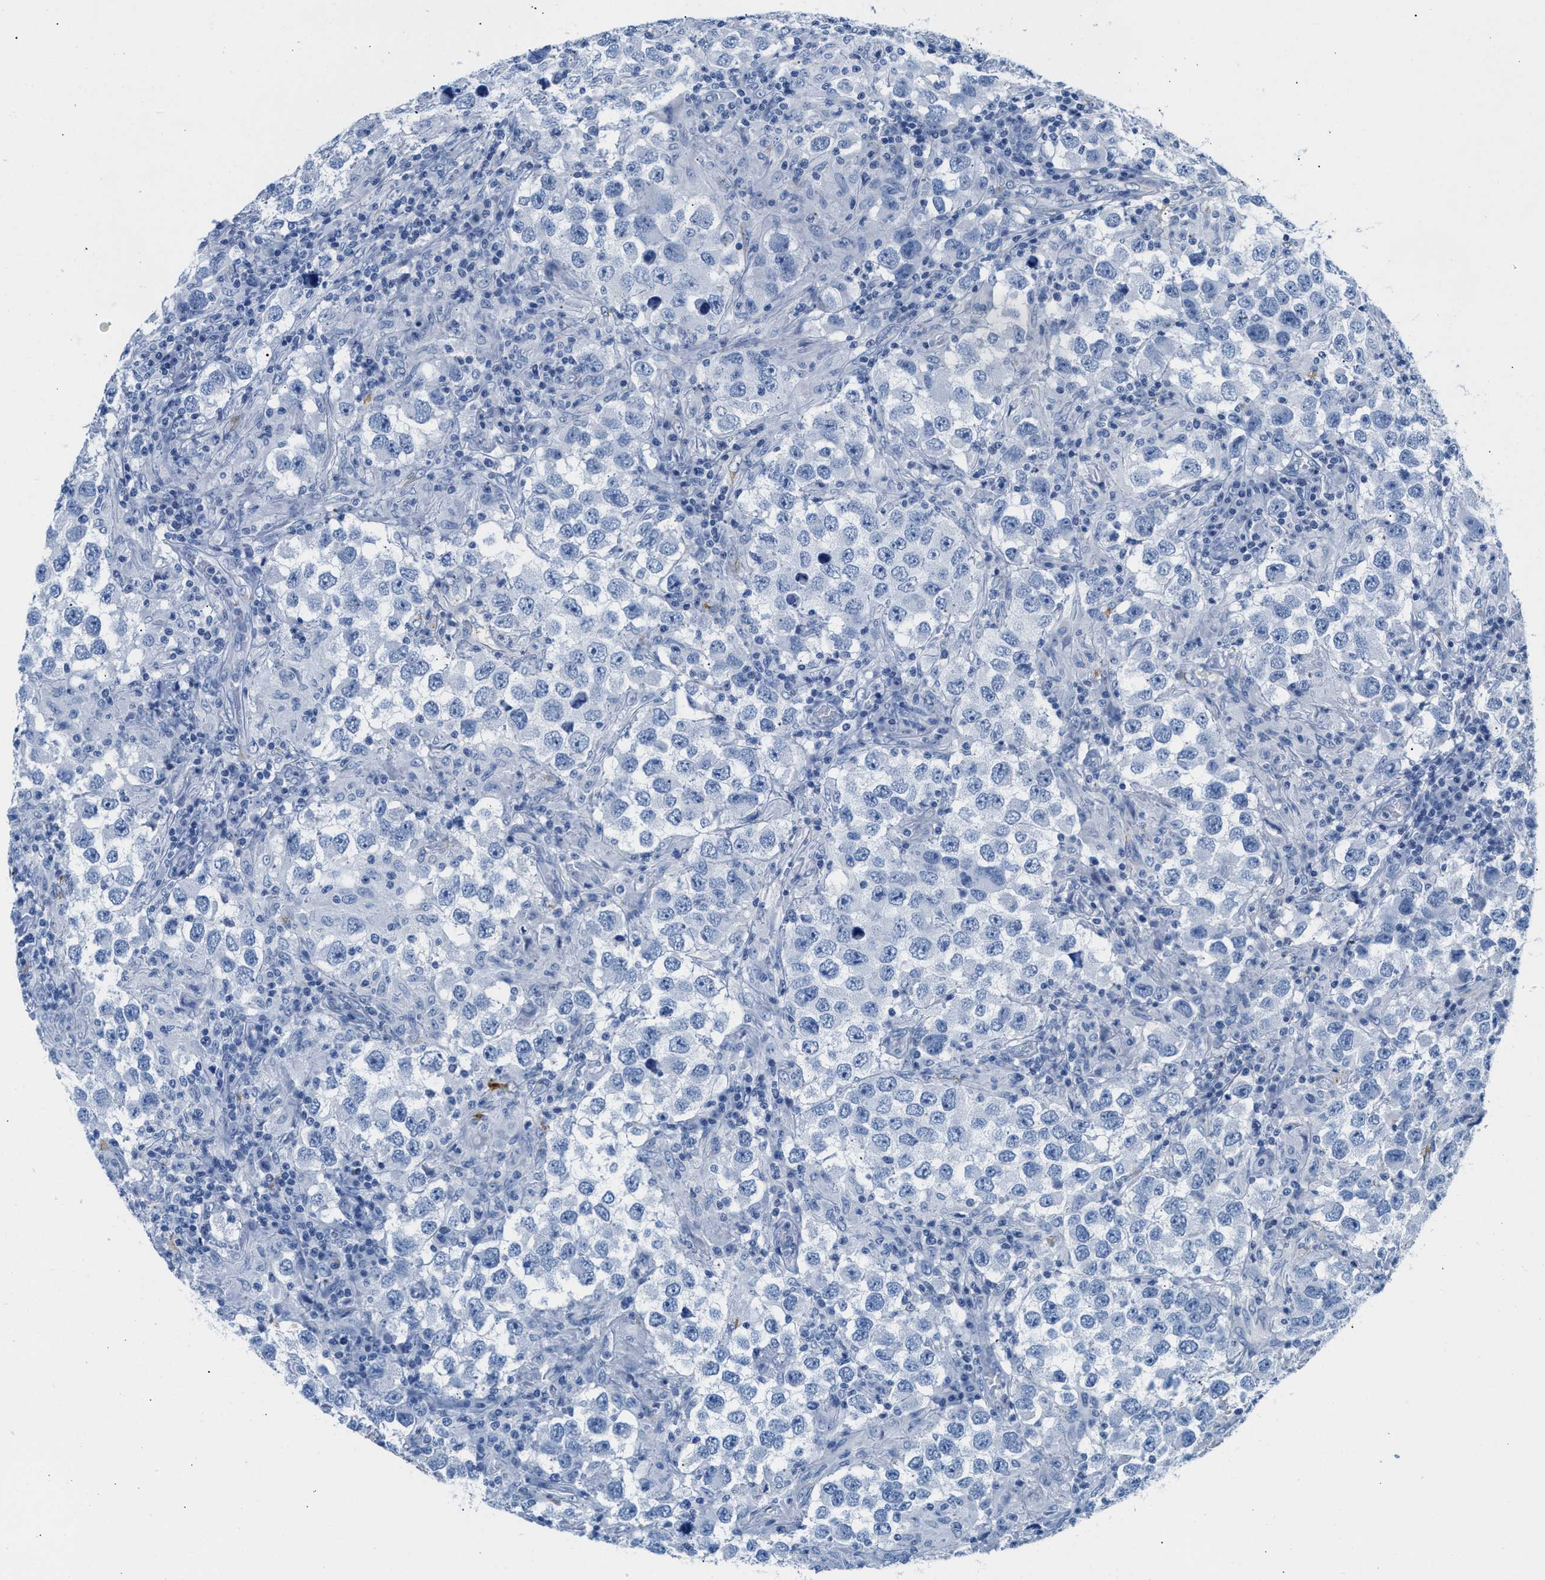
{"staining": {"intensity": "negative", "quantity": "none", "location": "none"}, "tissue": "testis cancer", "cell_type": "Tumor cells", "image_type": "cancer", "snomed": [{"axis": "morphology", "description": "Carcinoma, Embryonal, NOS"}, {"axis": "topography", "description": "Testis"}], "caption": "DAB (3,3'-diaminobenzidine) immunohistochemical staining of human testis cancer displays no significant expression in tumor cells. (Brightfield microscopy of DAB (3,3'-diaminobenzidine) IHC at high magnification).", "gene": "TNR", "patient": {"sex": "male", "age": 21}}